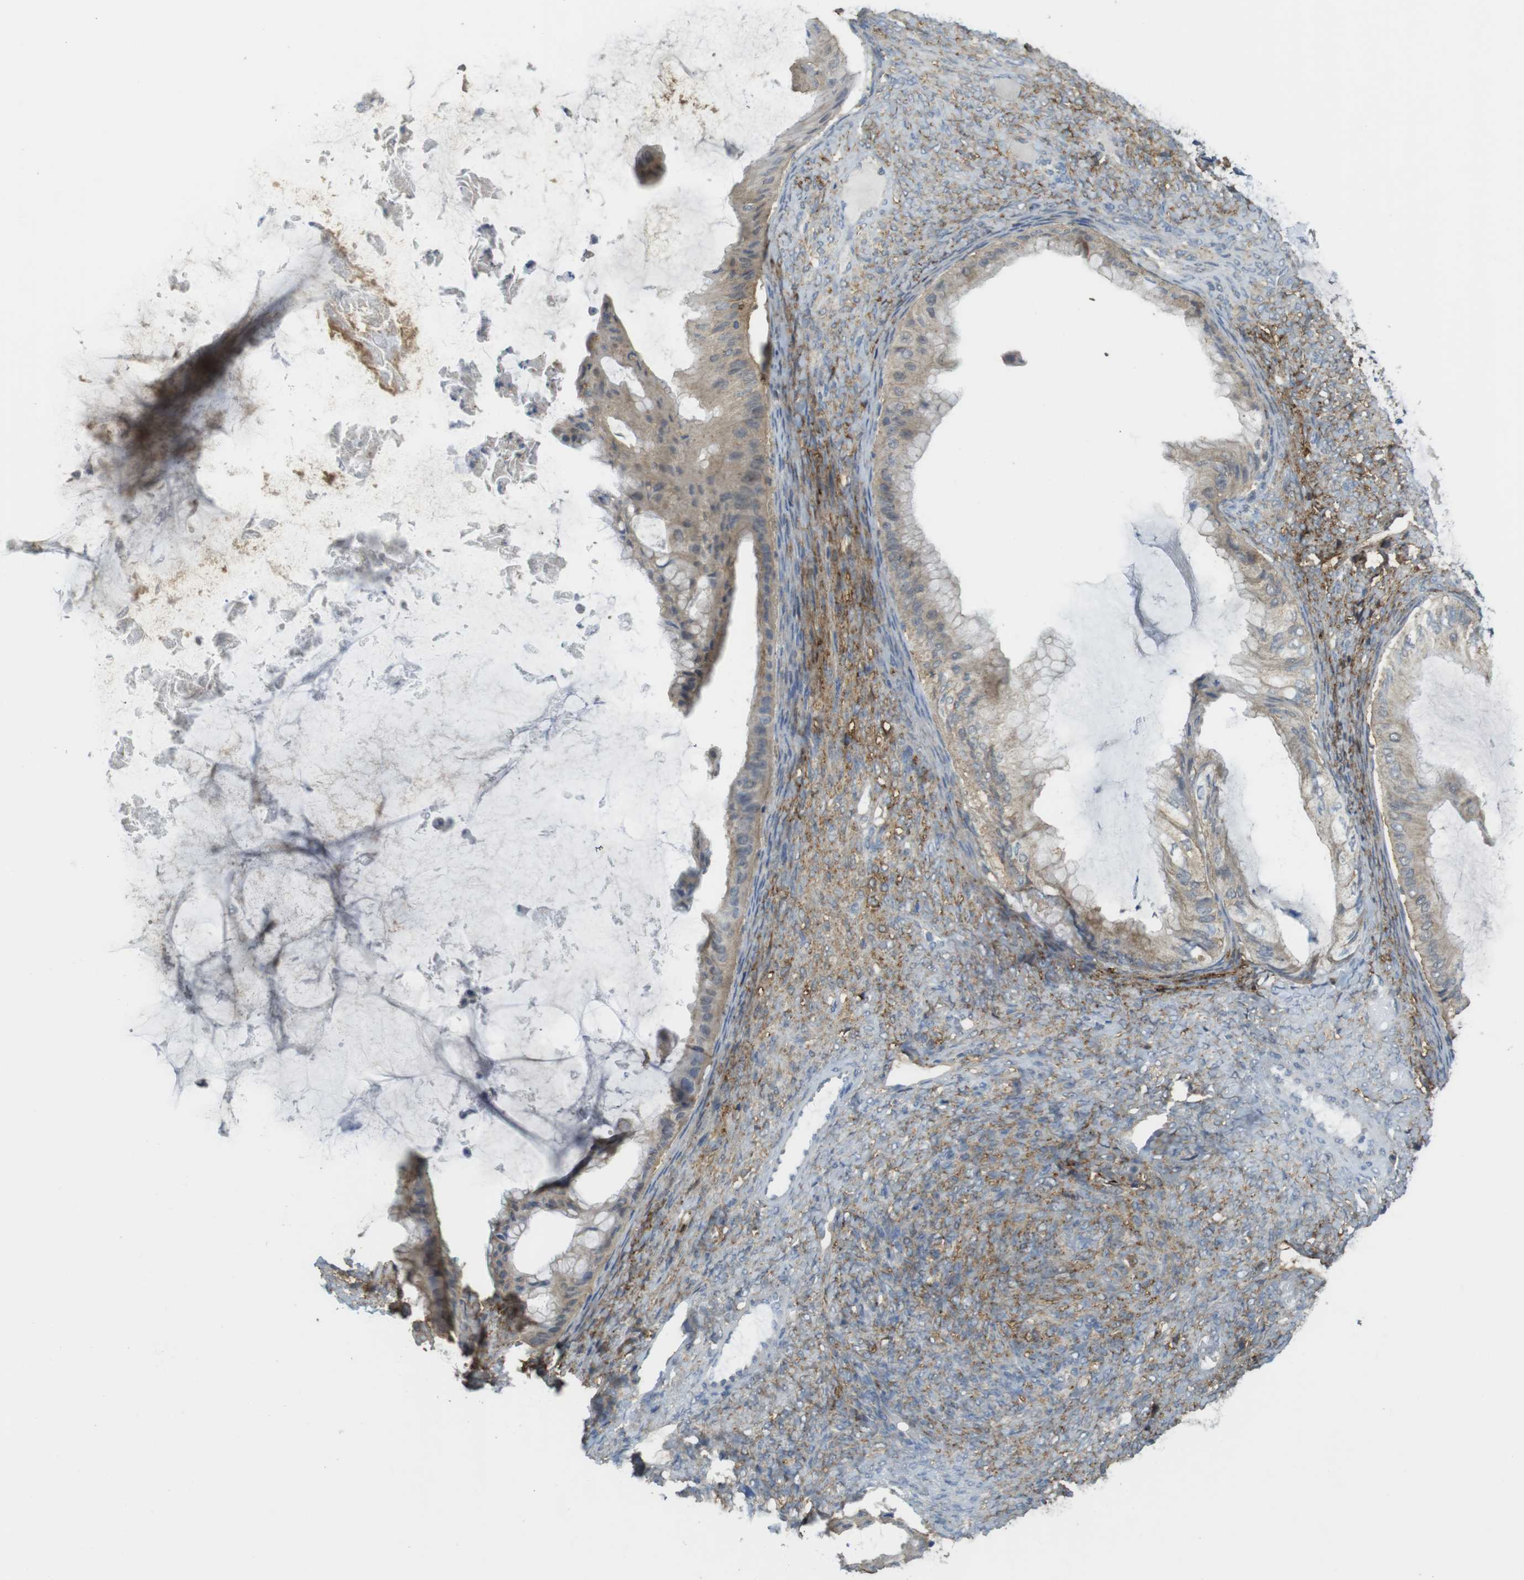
{"staining": {"intensity": "weak", "quantity": ">75%", "location": "cytoplasmic/membranous"}, "tissue": "ovarian cancer", "cell_type": "Tumor cells", "image_type": "cancer", "snomed": [{"axis": "morphology", "description": "Cystadenocarcinoma, mucinous, NOS"}, {"axis": "topography", "description": "Ovary"}], "caption": "This is an image of immunohistochemistry staining of mucinous cystadenocarcinoma (ovarian), which shows weak staining in the cytoplasmic/membranous of tumor cells.", "gene": "BRI3BP", "patient": {"sex": "female", "age": 61}}